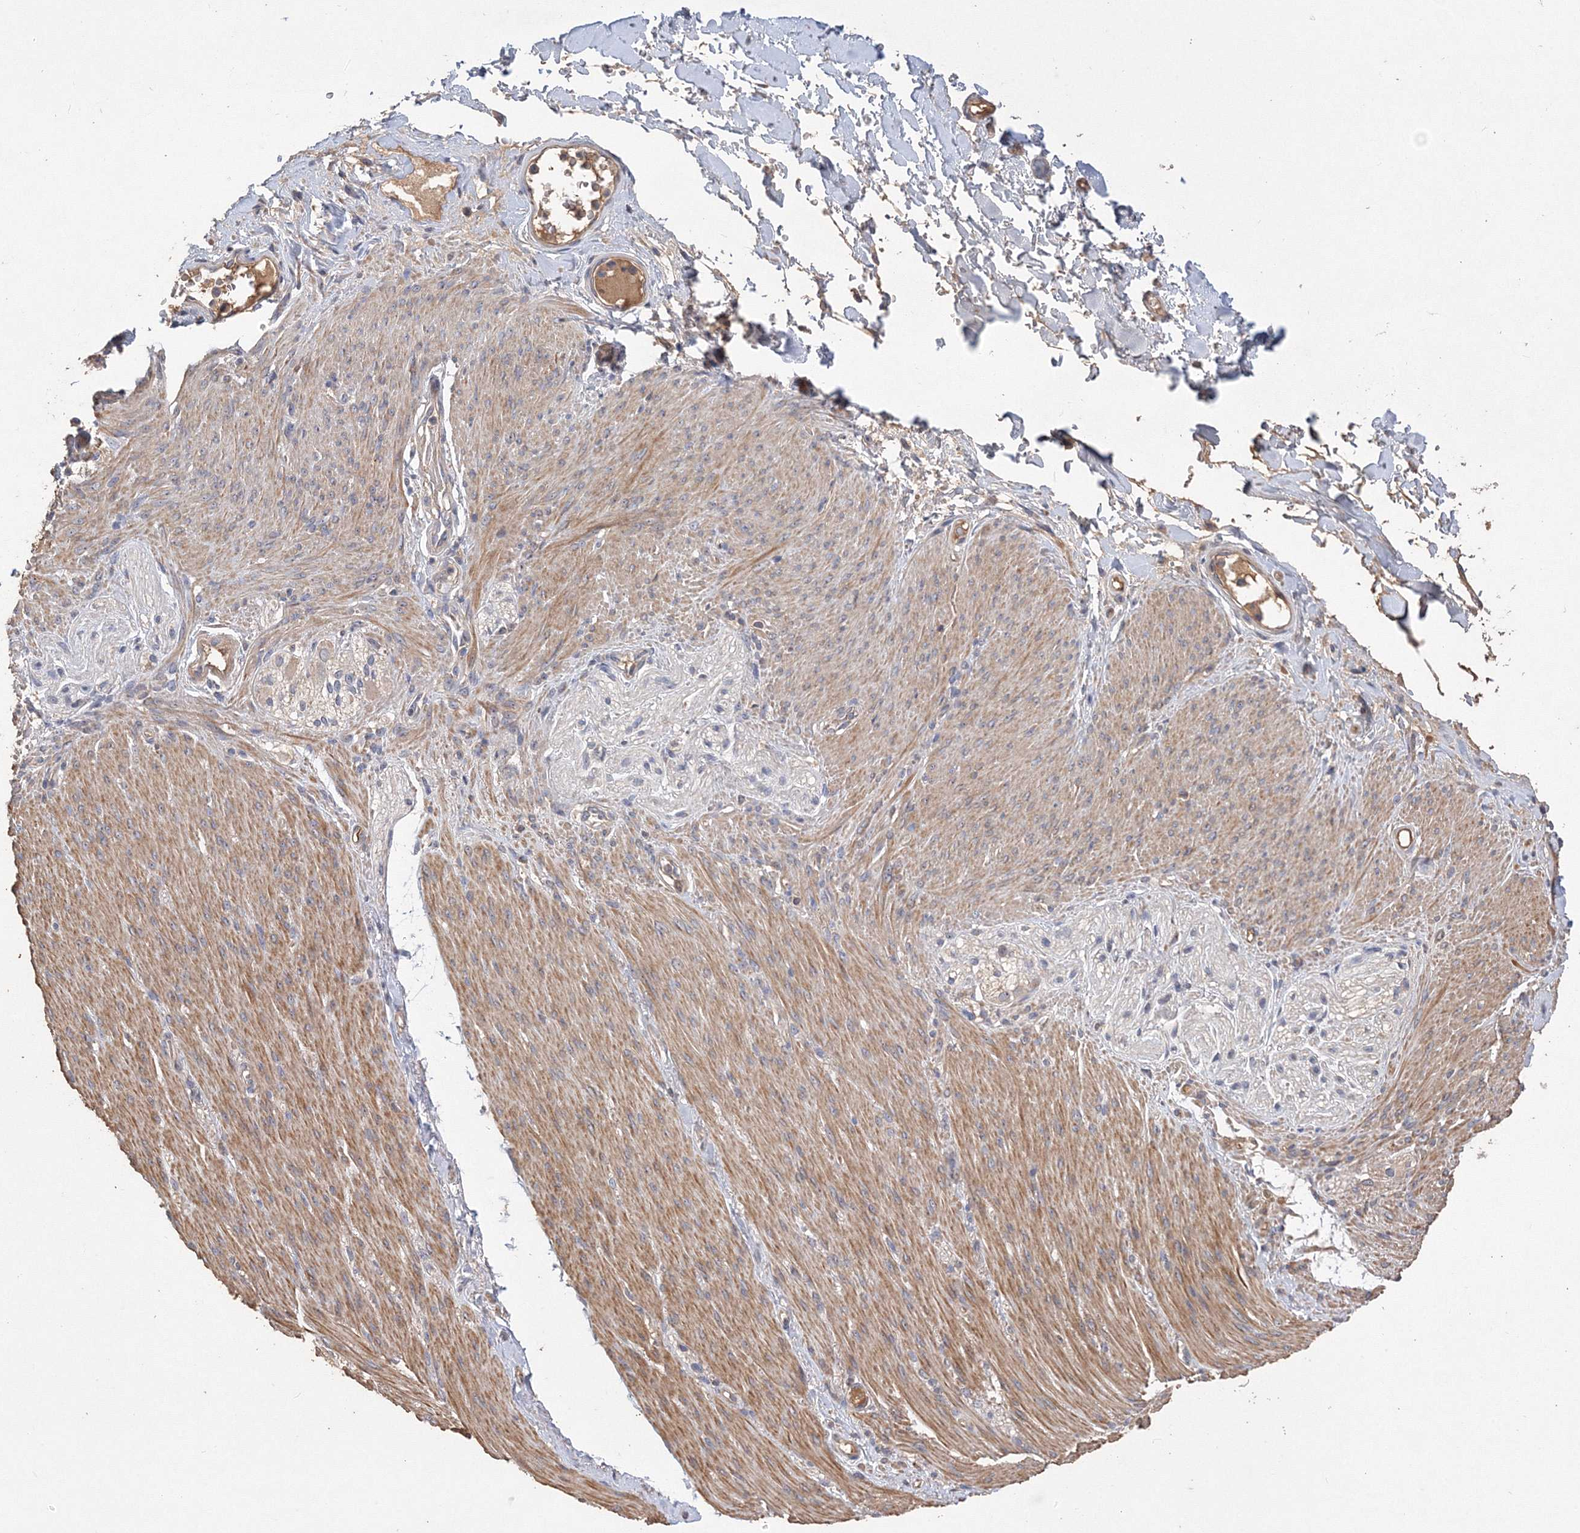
{"staining": {"intensity": "weak", "quantity": "<25%", "location": "cytoplasmic/membranous"}, "tissue": "adipose tissue", "cell_type": "Adipocytes", "image_type": "normal", "snomed": [{"axis": "morphology", "description": "Normal tissue, NOS"}, {"axis": "topography", "description": "Colon"}, {"axis": "topography", "description": "Peripheral nerve tissue"}], "caption": "Immunohistochemistry of unremarkable adipose tissue shows no staining in adipocytes. The staining is performed using DAB brown chromogen with nuclei counter-stained in using hematoxylin.", "gene": "GRINA", "patient": {"sex": "female", "age": 61}}